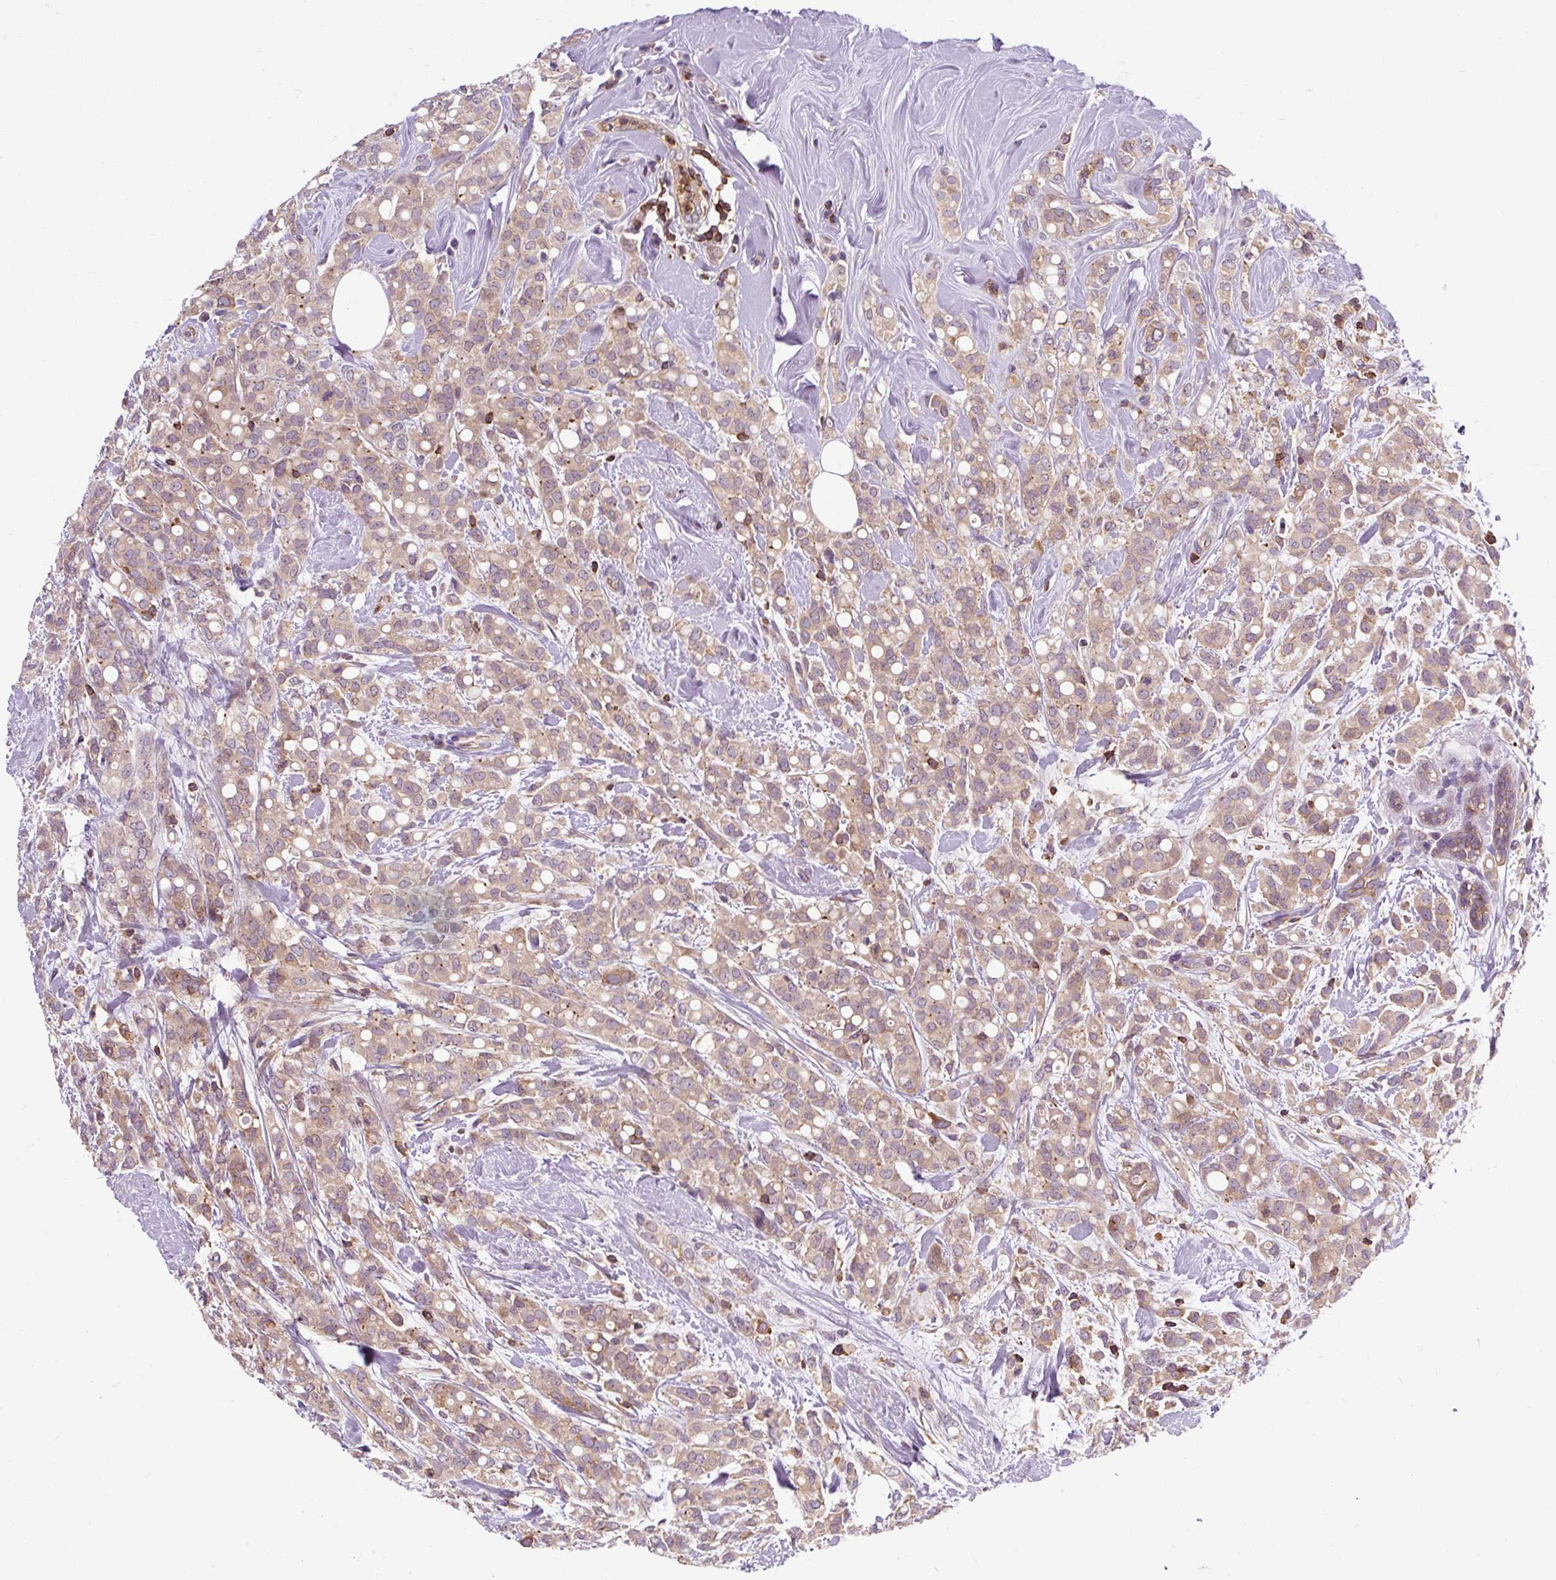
{"staining": {"intensity": "weak", "quantity": ">75%", "location": "cytoplasmic/membranous"}, "tissue": "breast cancer", "cell_type": "Tumor cells", "image_type": "cancer", "snomed": [{"axis": "morphology", "description": "Lobular carcinoma"}, {"axis": "topography", "description": "Breast"}], "caption": "This is a histology image of immunohistochemistry (IHC) staining of breast lobular carcinoma, which shows weak staining in the cytoplasmic/membranous of tumor cells.", "gene": "CISD3", "patient": {"sex": "female", "age": 68}}